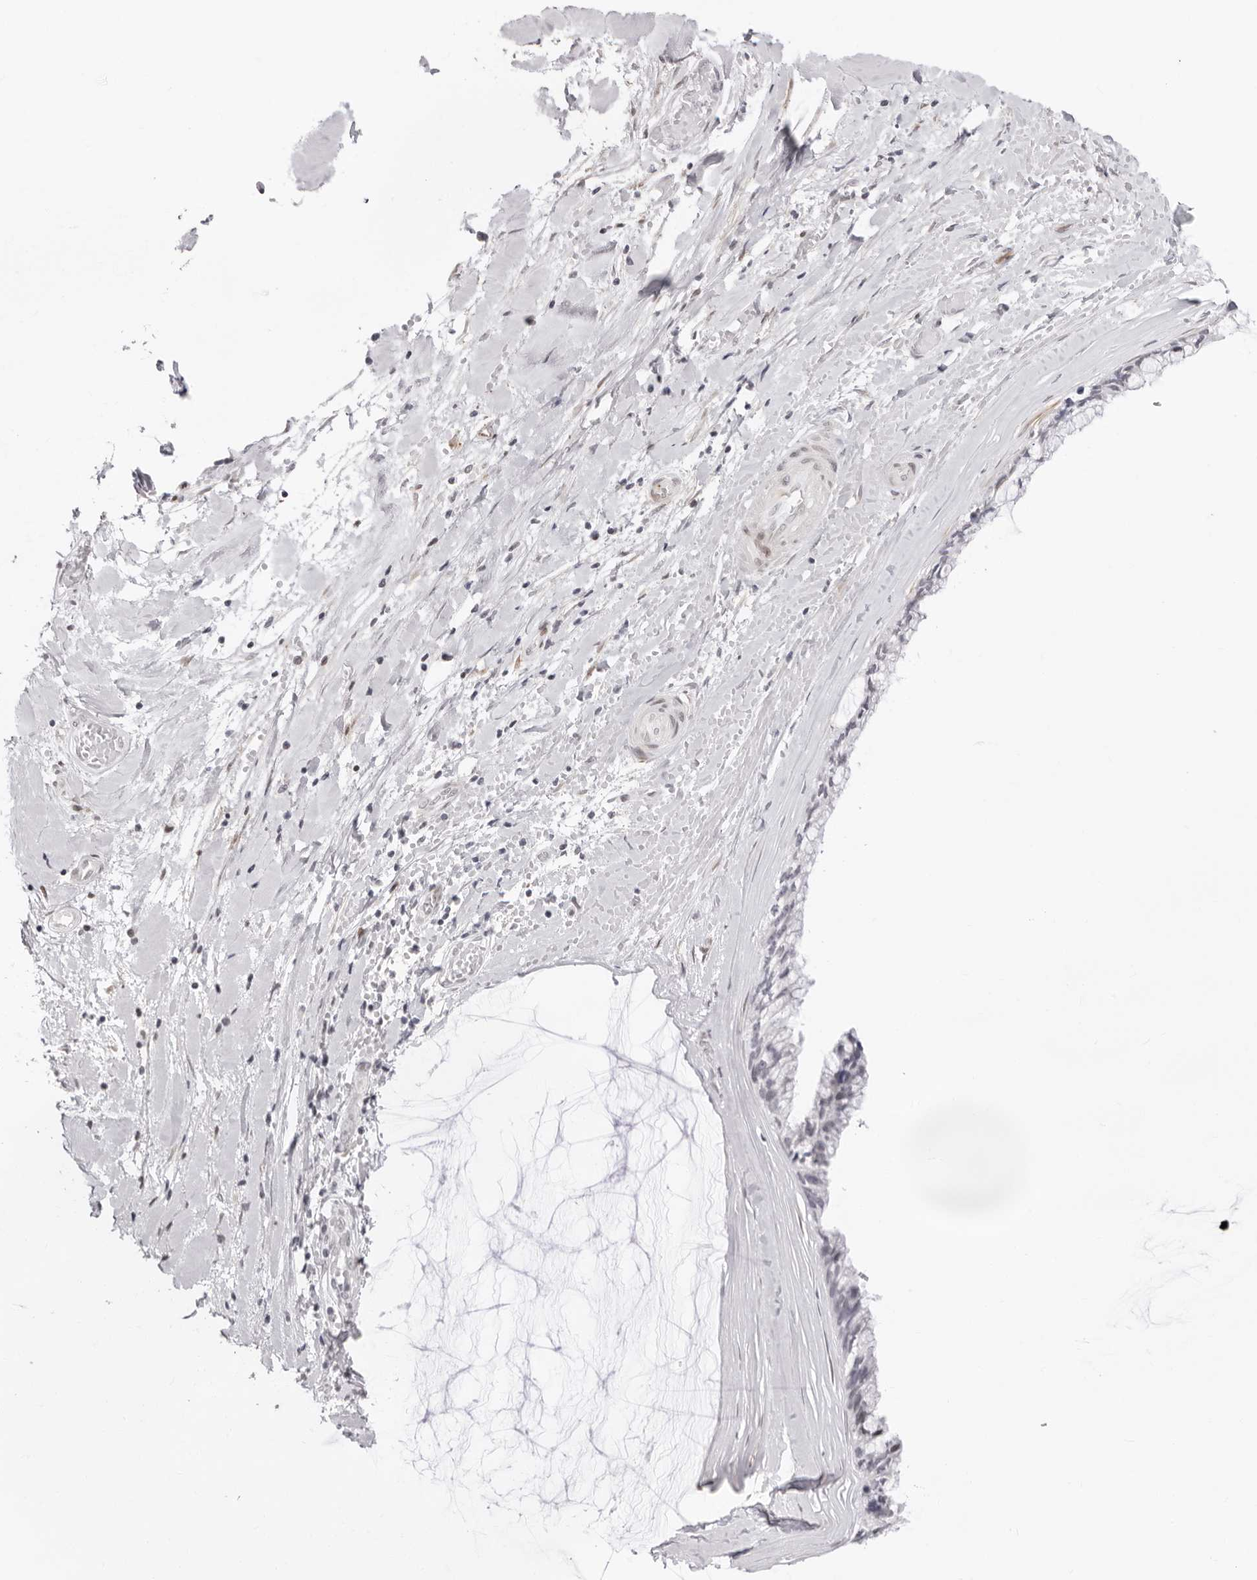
{"staining": {"intensity": "negative", "quantity": "none", "location": "none"}, "tissue": "ovarian cancer", "cell_type": "Tumor cells", "image_type": "cancer", "snomed": [{"axis": "morphology", "description": "Cystadenocarcinoma, mucinous, NOS"}, {"axis": "topography", "description": "Ovary"}], "caption": "Immunohistochemical staining of ovarian mucinous cystadenocarcinoma reveals no significant staining in tumor cells. (Stains: DAB immunohistochemistry (IHC) with hematoxylin counter stain, Microscopy: brightfield microscopy at high magnification).", "gene": "NTPCR", "patient": {"sex": "female", "age": 39}}